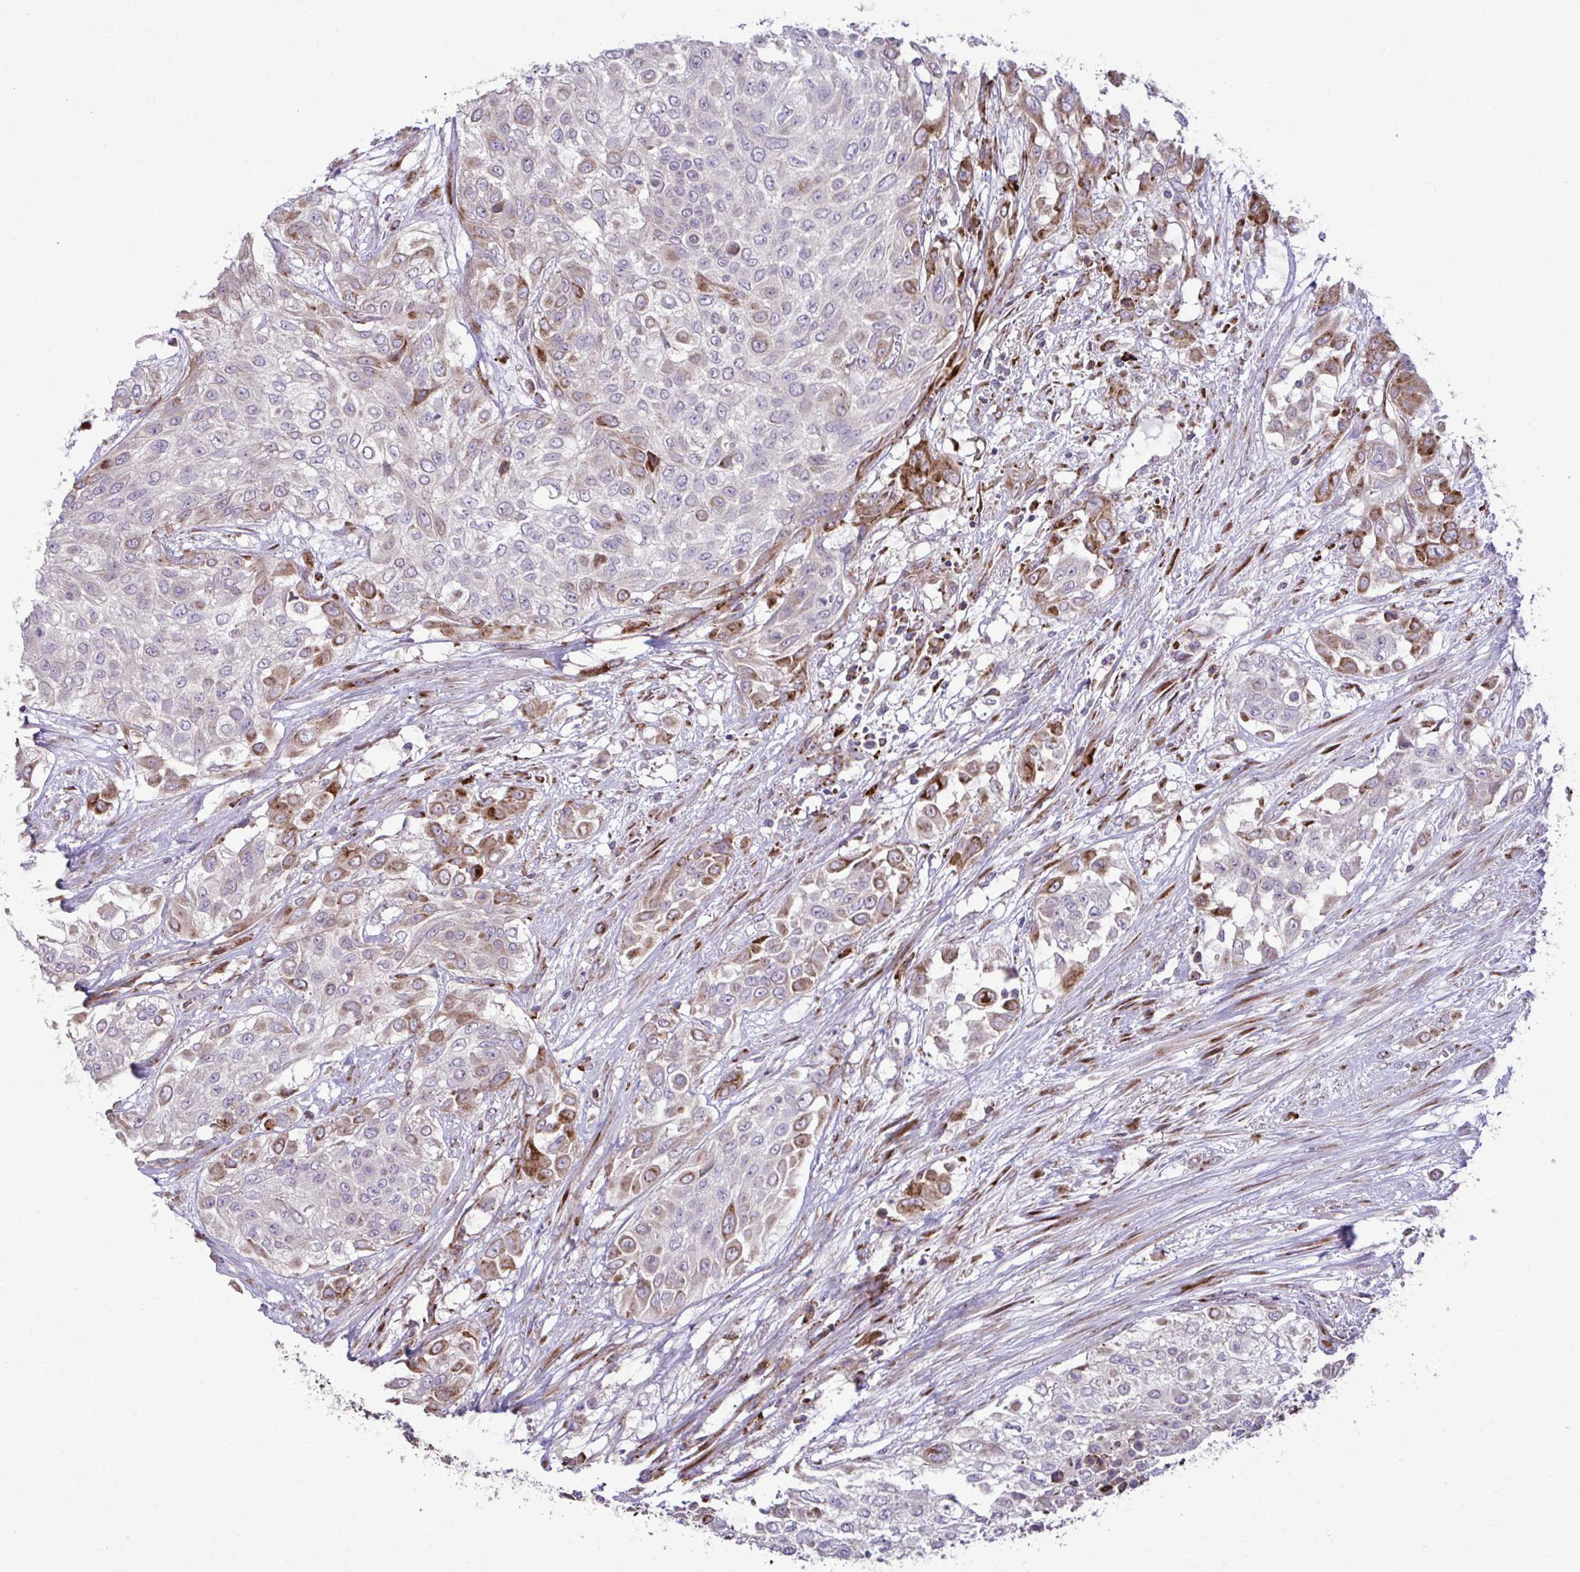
{"staining": {"intensity": "moderate", "quantity": "<25%", "location": "cytoplasmic/membranous"}, "tissue": "urothelial cancer", "cell_type": "Tumor cells", "image_type": "cancer", "snomed": [{"axis": "morphology", "description": "Urothelial carcinoma, High grade"}, {"axis": "topography", "description": "Urinary bladder"}], "caption": "High-grade urothelial carcinoma tissue exhibits moderate cytoplasmic/membranous positivity in about <25% of tumor cells, visualized by immunohistochemistry.", "gene": "LIMS1", "patient": {"sex": "male", "age": 57}}